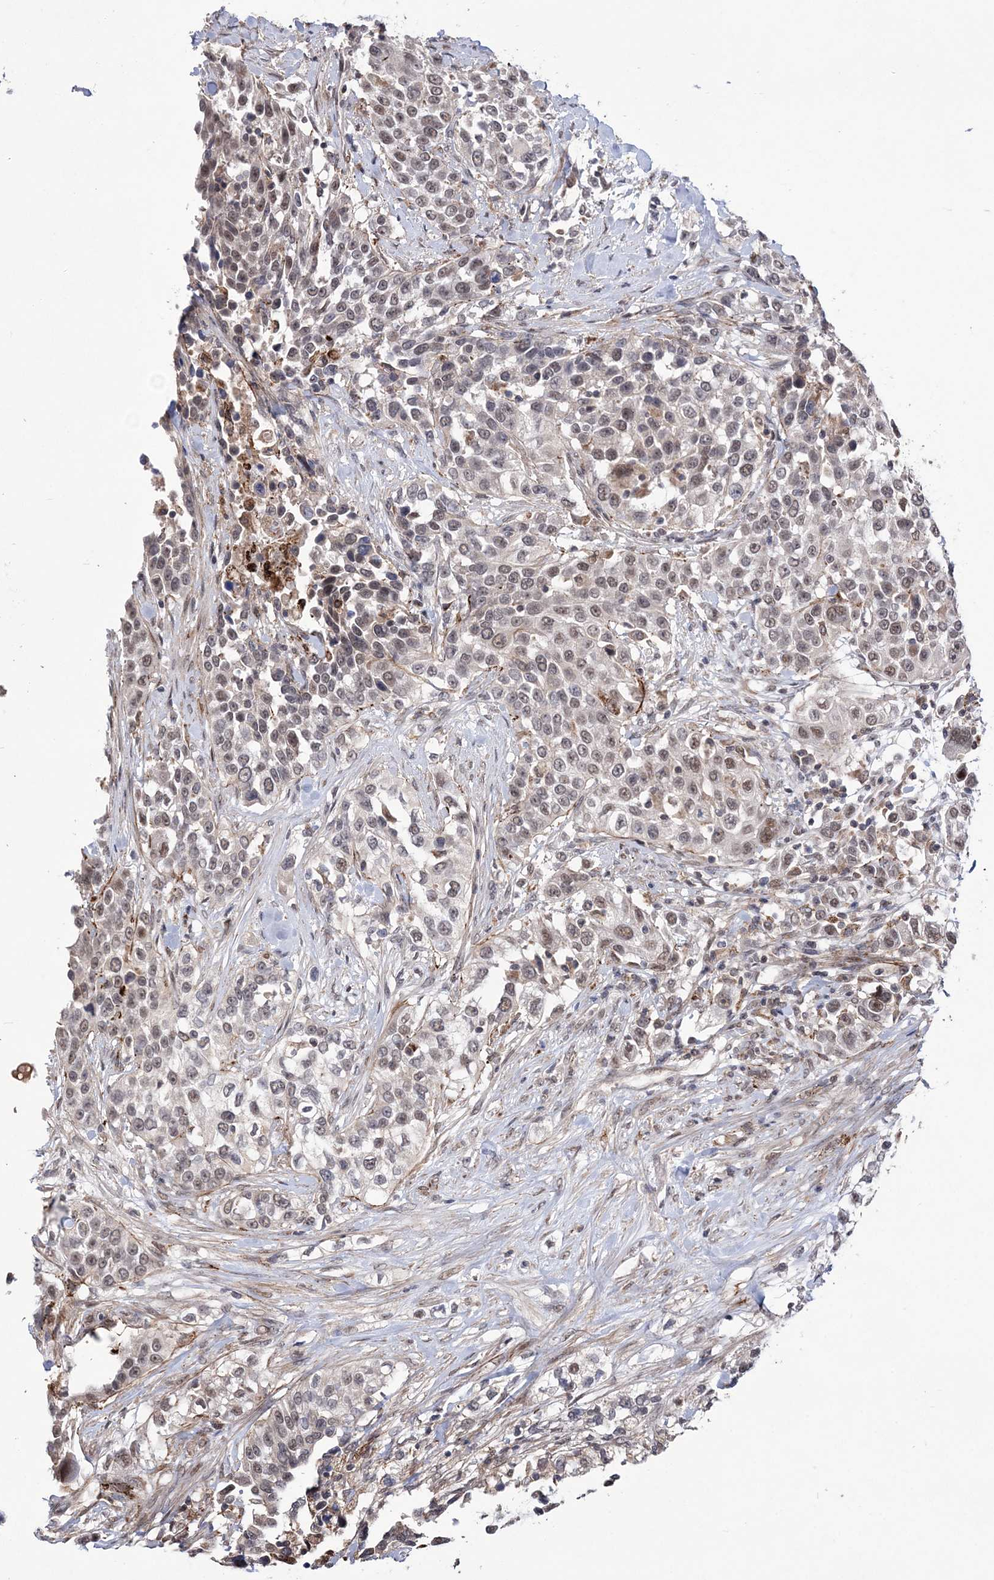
{"staining": {"intensity": "moderate", "quantity": ">75%", "location": "nuclear"}, "tissue": "urothelial cancer", "cell_type": "Tumor cells", "image_type": "cancer", "snomed": [{"axis": "morphology", "description": "Urothelial carcinoma, High grade"}, {"axis": "topography", "description": "Urinary bladder"}], "caption": "Immunohistochemistry histopathology image of neoplastic tissue: high-grade urothelial carcinoma stained using immunohistochemistry shows medium levels of moderate protein expression localized specifically in the nuclear of tumor cells, appearing as a nuclear brown color.", "gene": "BOD1L1", "patient": {"sex": "female", "age": 80}}